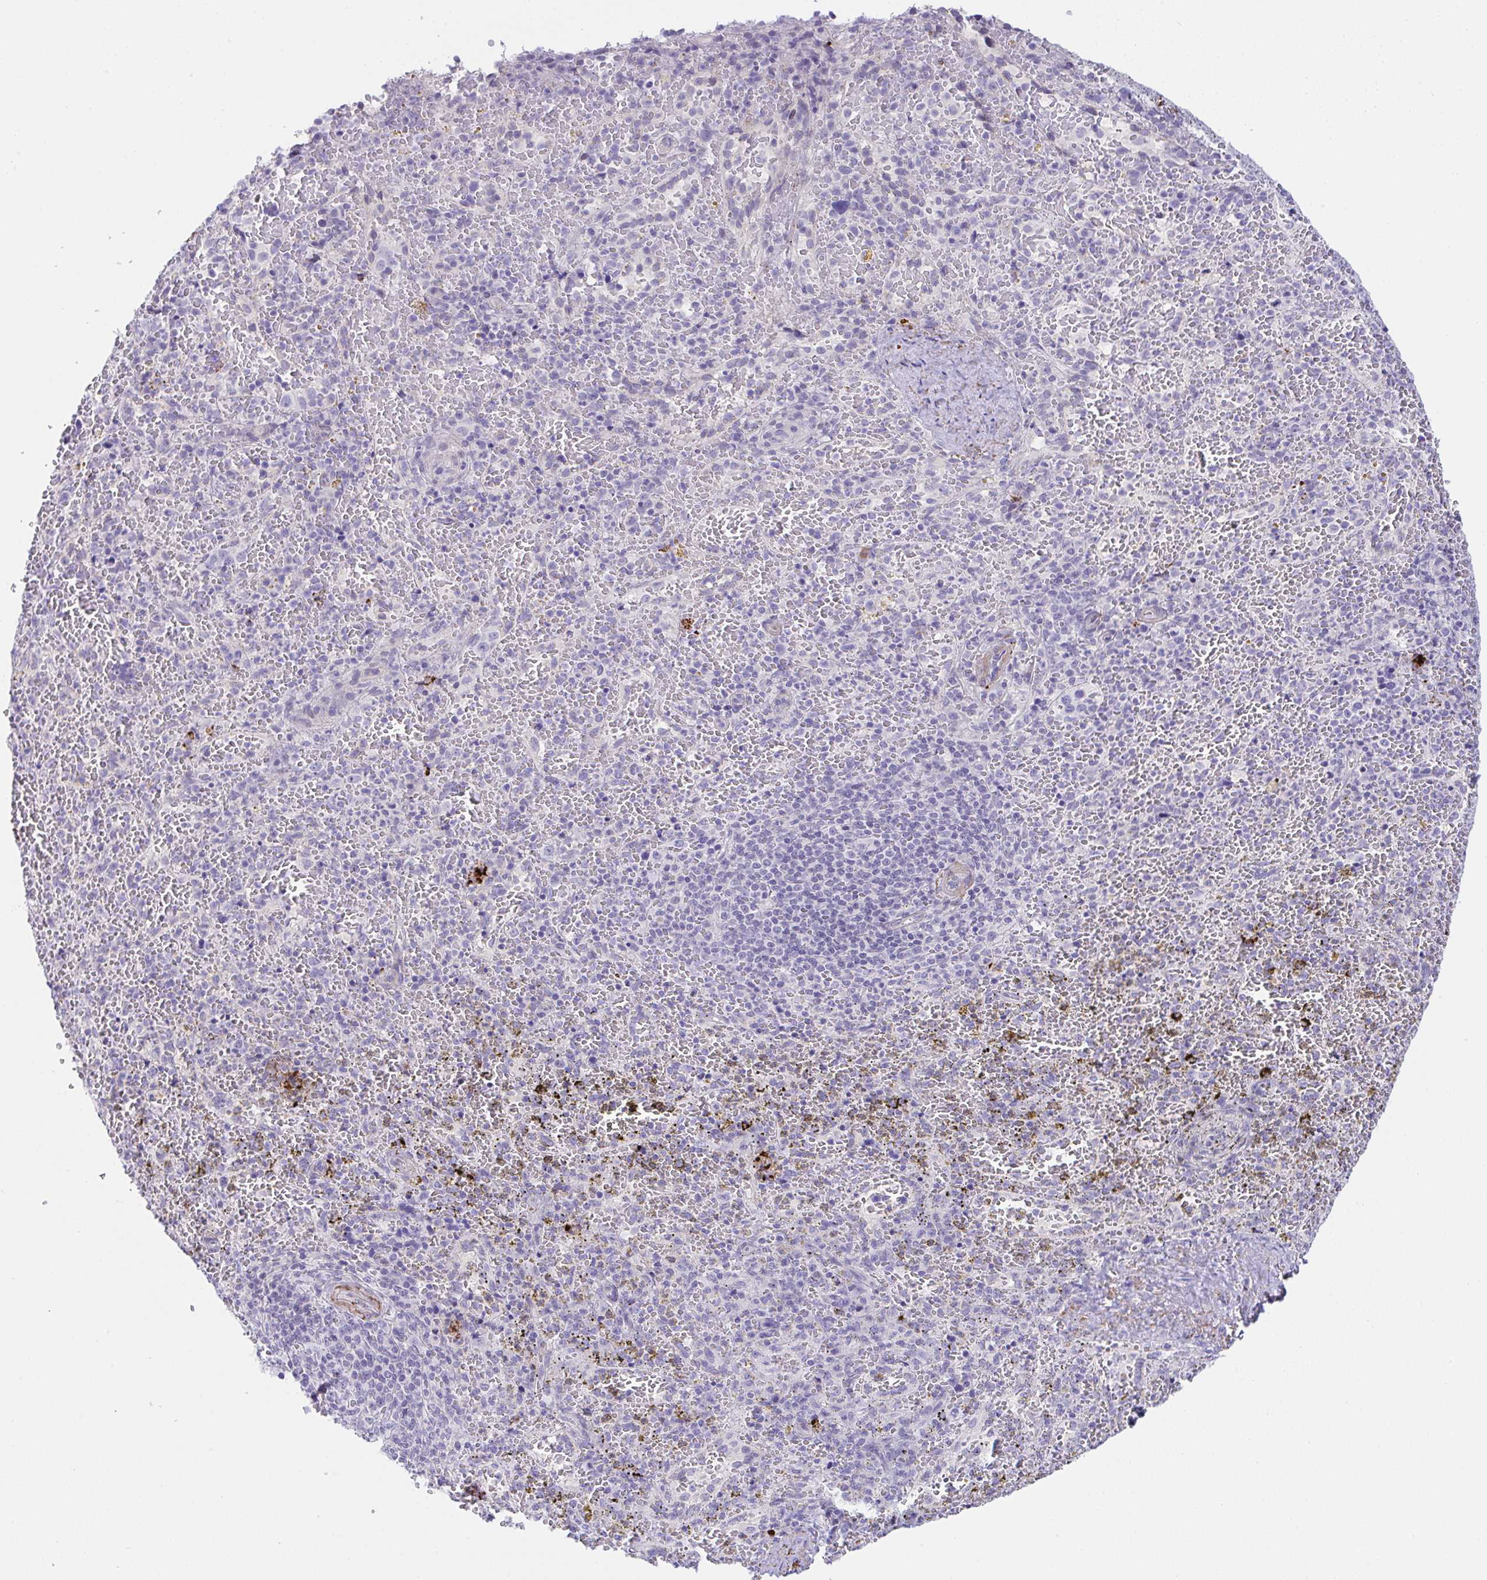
{"staining": {"intensity": "negative", "quantity": "none", "location": "none"}, "tissue": "spleen", "cell_type": "Cells in red pulp", "image_type": "normal", "snomed": [{"axis": "morphology", "description": "Normal tissue, NOS"}, {"axis": "topography", "description": "Spleen"}], "caption": "Cells in red pulp are negative for brown protein staining in benign spleen. (IHC, brightfield microscopy, high magnification).", "gene": "KMT2E", "patient": {"sex": "female", "age": 50}}